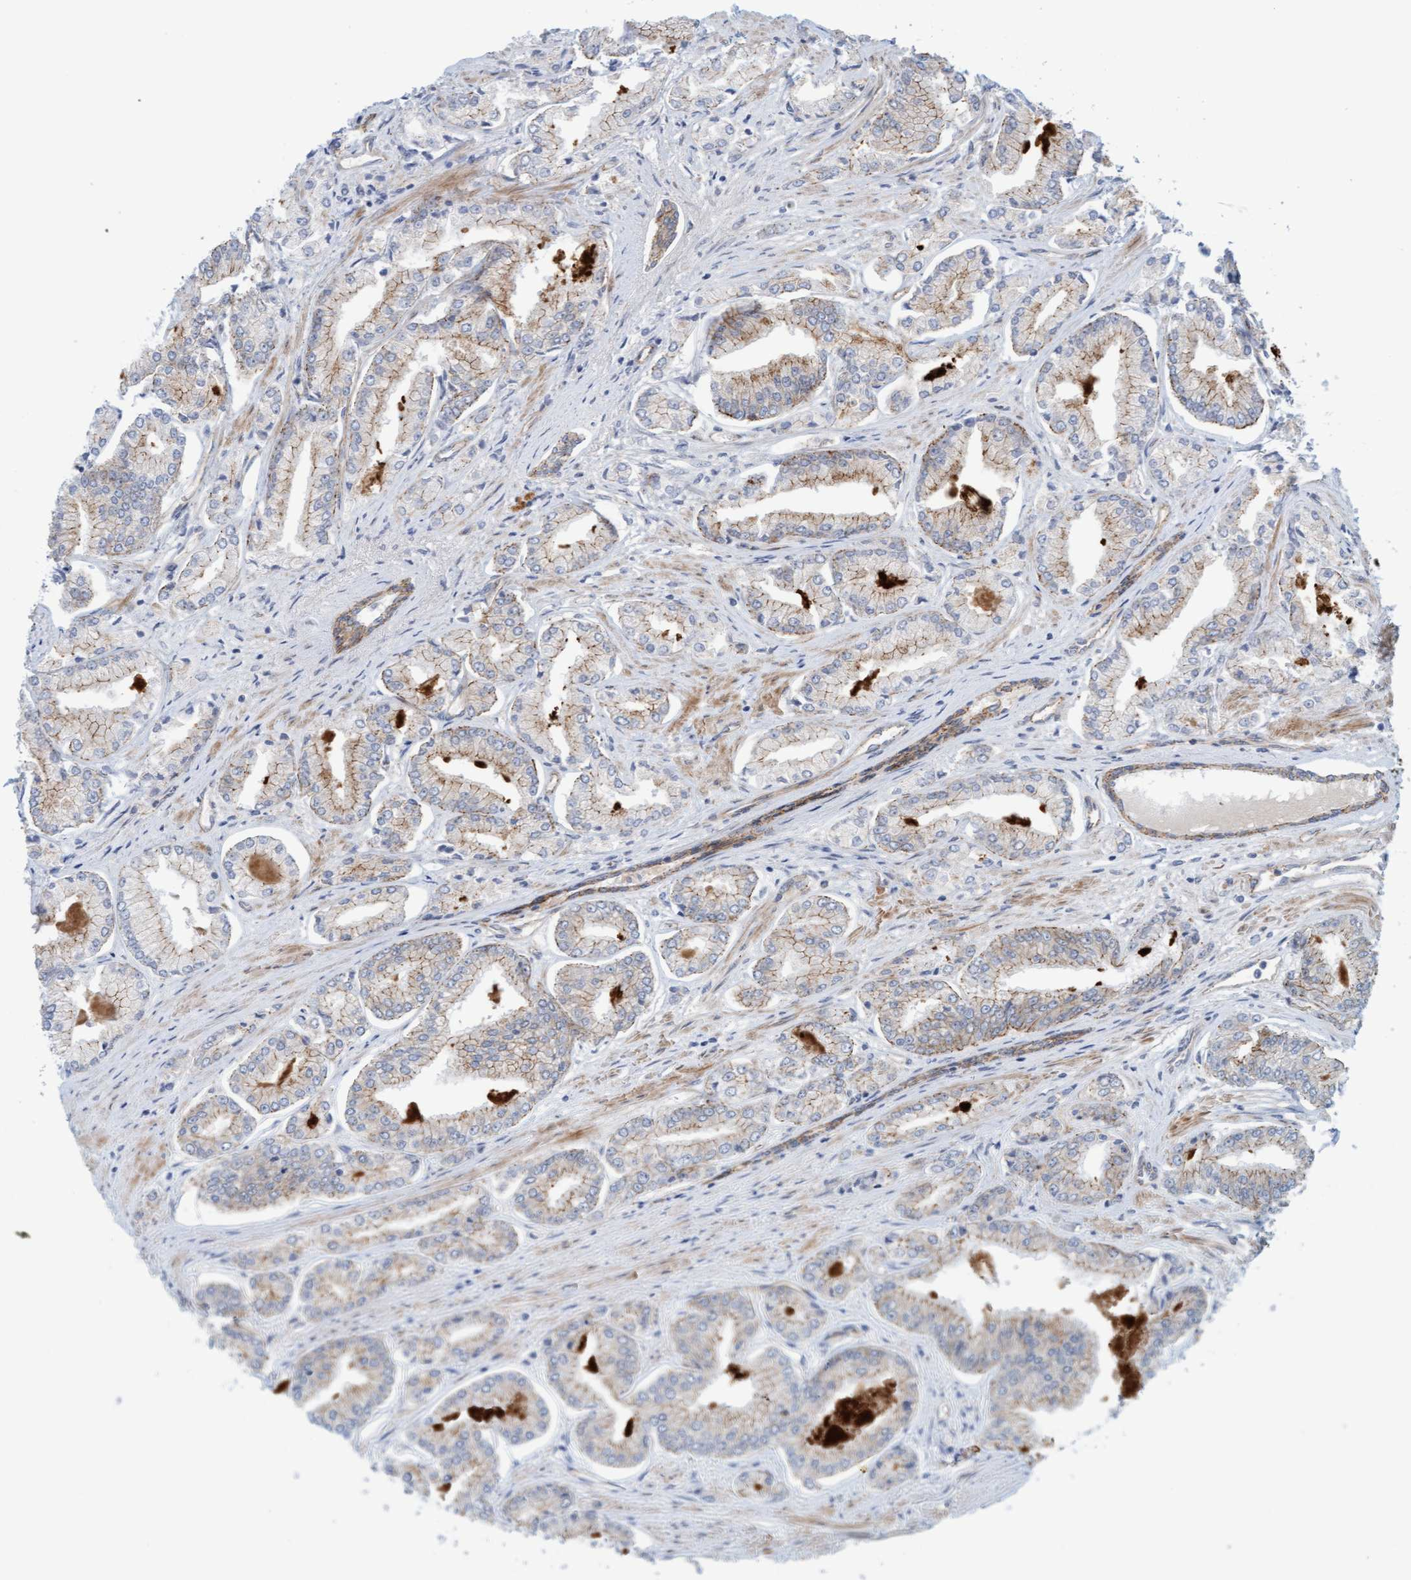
{"staining": {"intensity": "weak", "quantity": ">75%", "location": "cytoplasmic/membranous"}, "tissue": "prostate cancer", "cell_type": "Tumor cells", "image_type": "cancer", "snomed": [{"axis": "morphology", "description": "Adenocarcinoma, Low grade"}, {"axis": "topography", "description": "Prostate"}], "caption": "Protein staining of prostate cancer tissue reveals weak cytoplasmic/membranous expression in approximately >75% of tumor cells.", "gene": "KRBA2", "patient": {"sex": "male", "age": 52}}